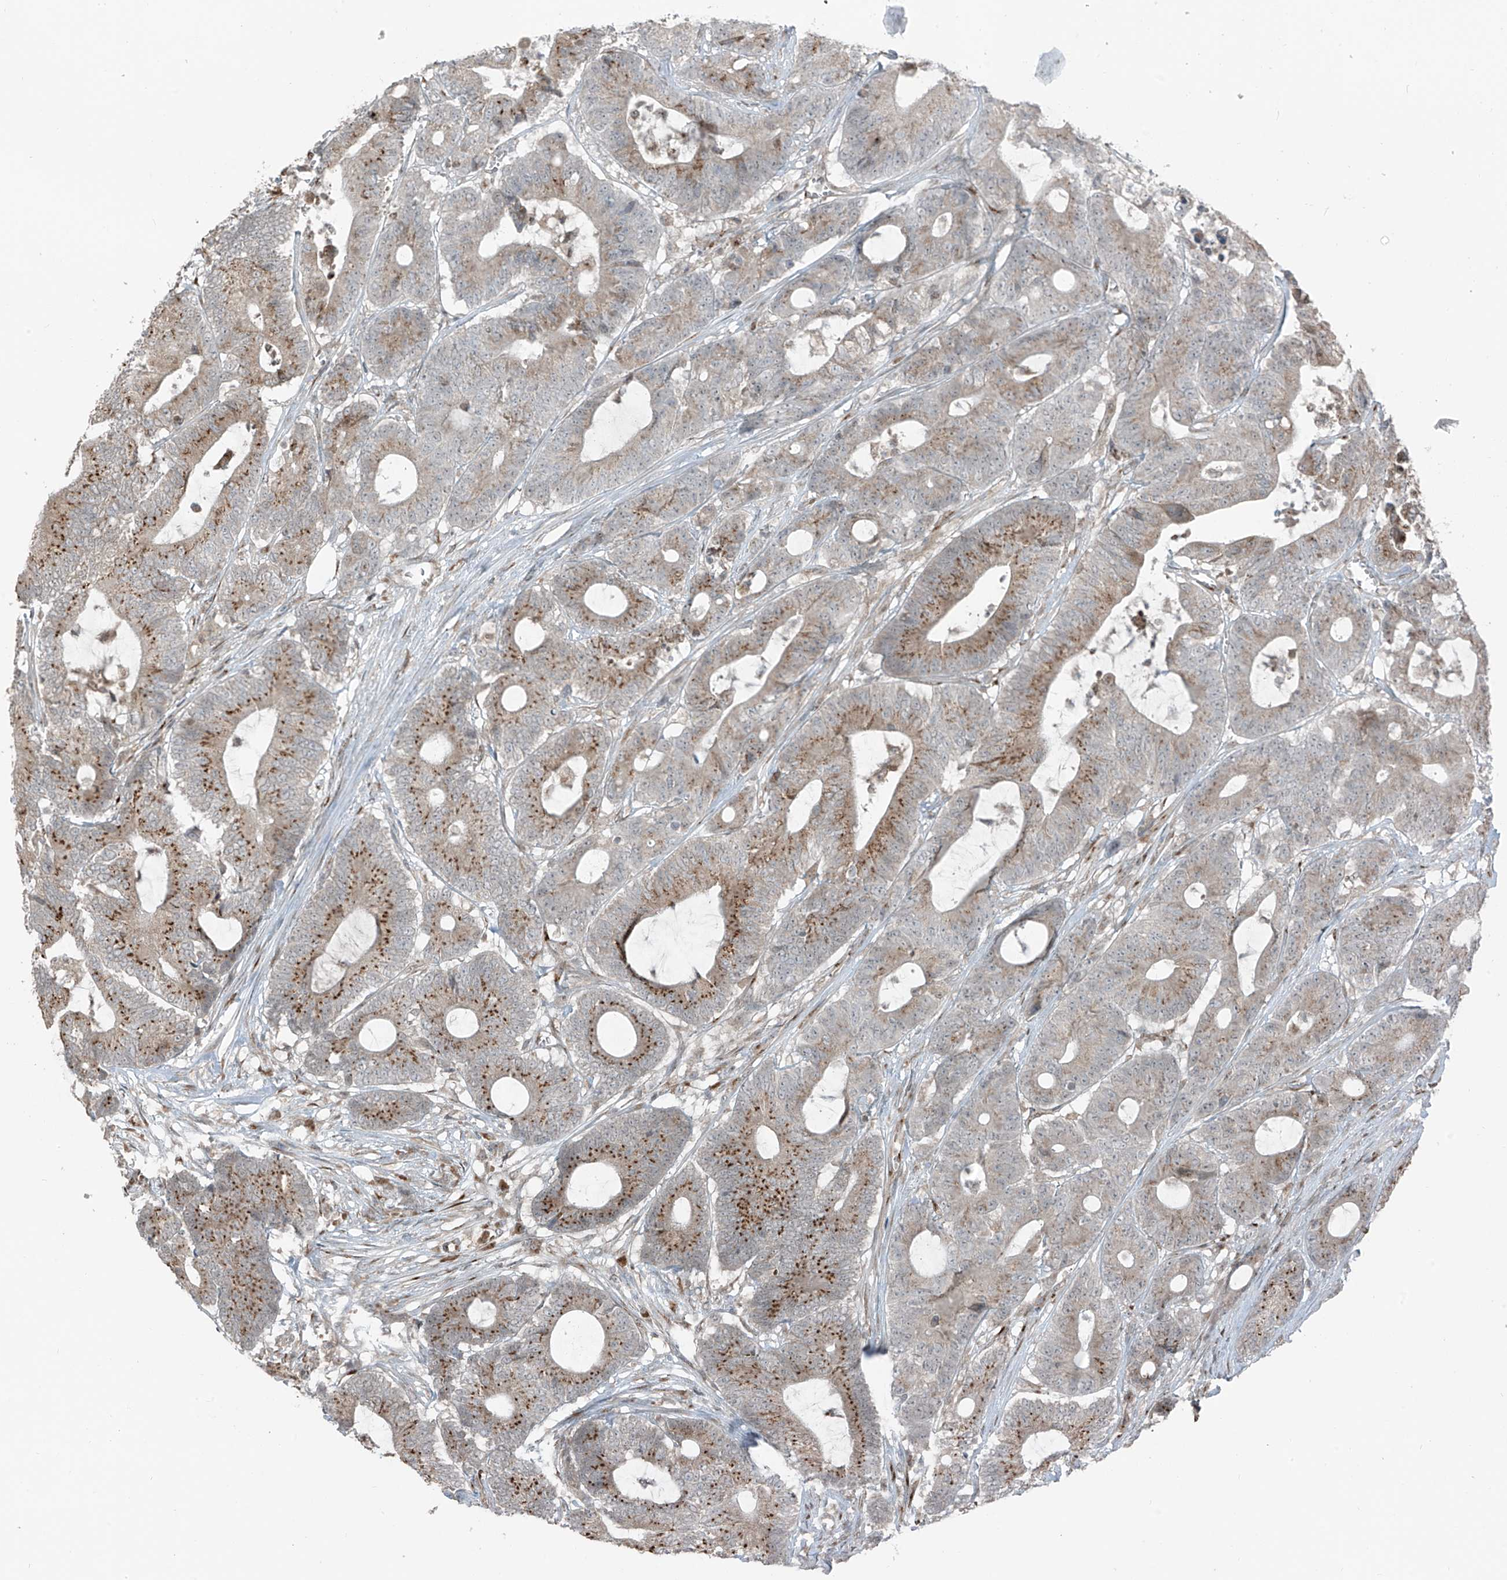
{"staining": {"intensity": "moderate", "quantity": ">75%", "location": "cytoplasmic/membranous"}, "tissue": "colorectal cancer", "cell_type": "Tumor cells", "image_type": "cancer", "snomed": [{"axis": "morphology", "description": "Adenocarcinoma, NOS"}, {"axis": "topography", "description": "Colon"}], "caption": "Colorectal cancer was stained to show a protein in brown. There is medium levels of moderate cytoplasmic/membranous positivity in approximately >75% of tumor cells. (IHC, brightfield microscopy, high magnification).", "gene": "ERLEC1", "patient": {"sex": "female", "age": 84}}